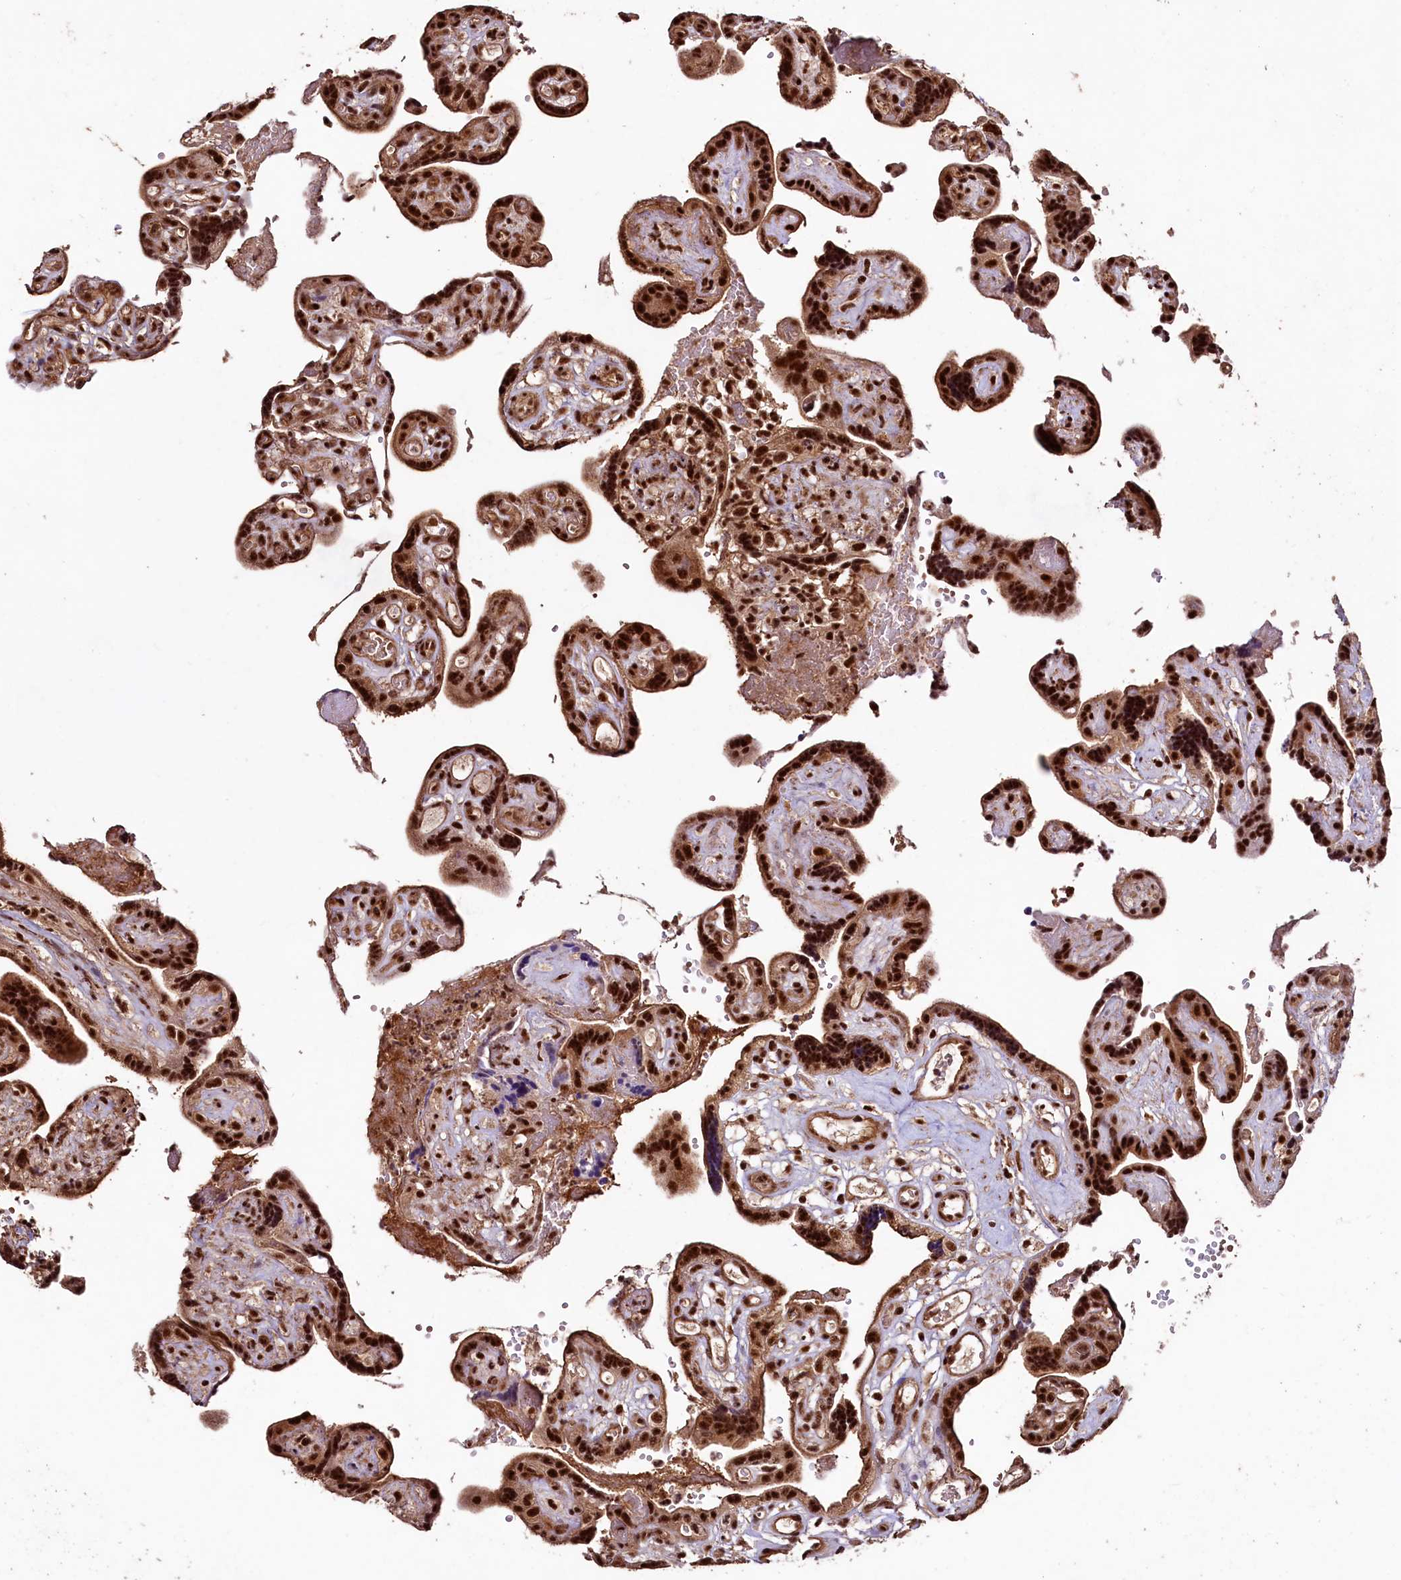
{"staining": {"intensity": "strong", "quantity": ">75%", "location": "nuclear"}, "tissue": "placenta", "cell_type": "Decidual cells", "image_type": "normal", "snomed": [{"axis": "morphology", "description": "Normal tissue, NOS"}, {"axis": "topography", "description": "Placenta"}], "caption": "Normal placenta demonstrates strong nuclear positivity in approximately >75% of decidual cells, visualized by immunohistochemistry. The staining was performed using DAB (3,3'-diaminobenzidine), with brown indicating positive protein expression. Nuclei are stained blue with hematoxylin.", "gene": "SFSWAP", "patient": {"sex": "female", "age": 30}}